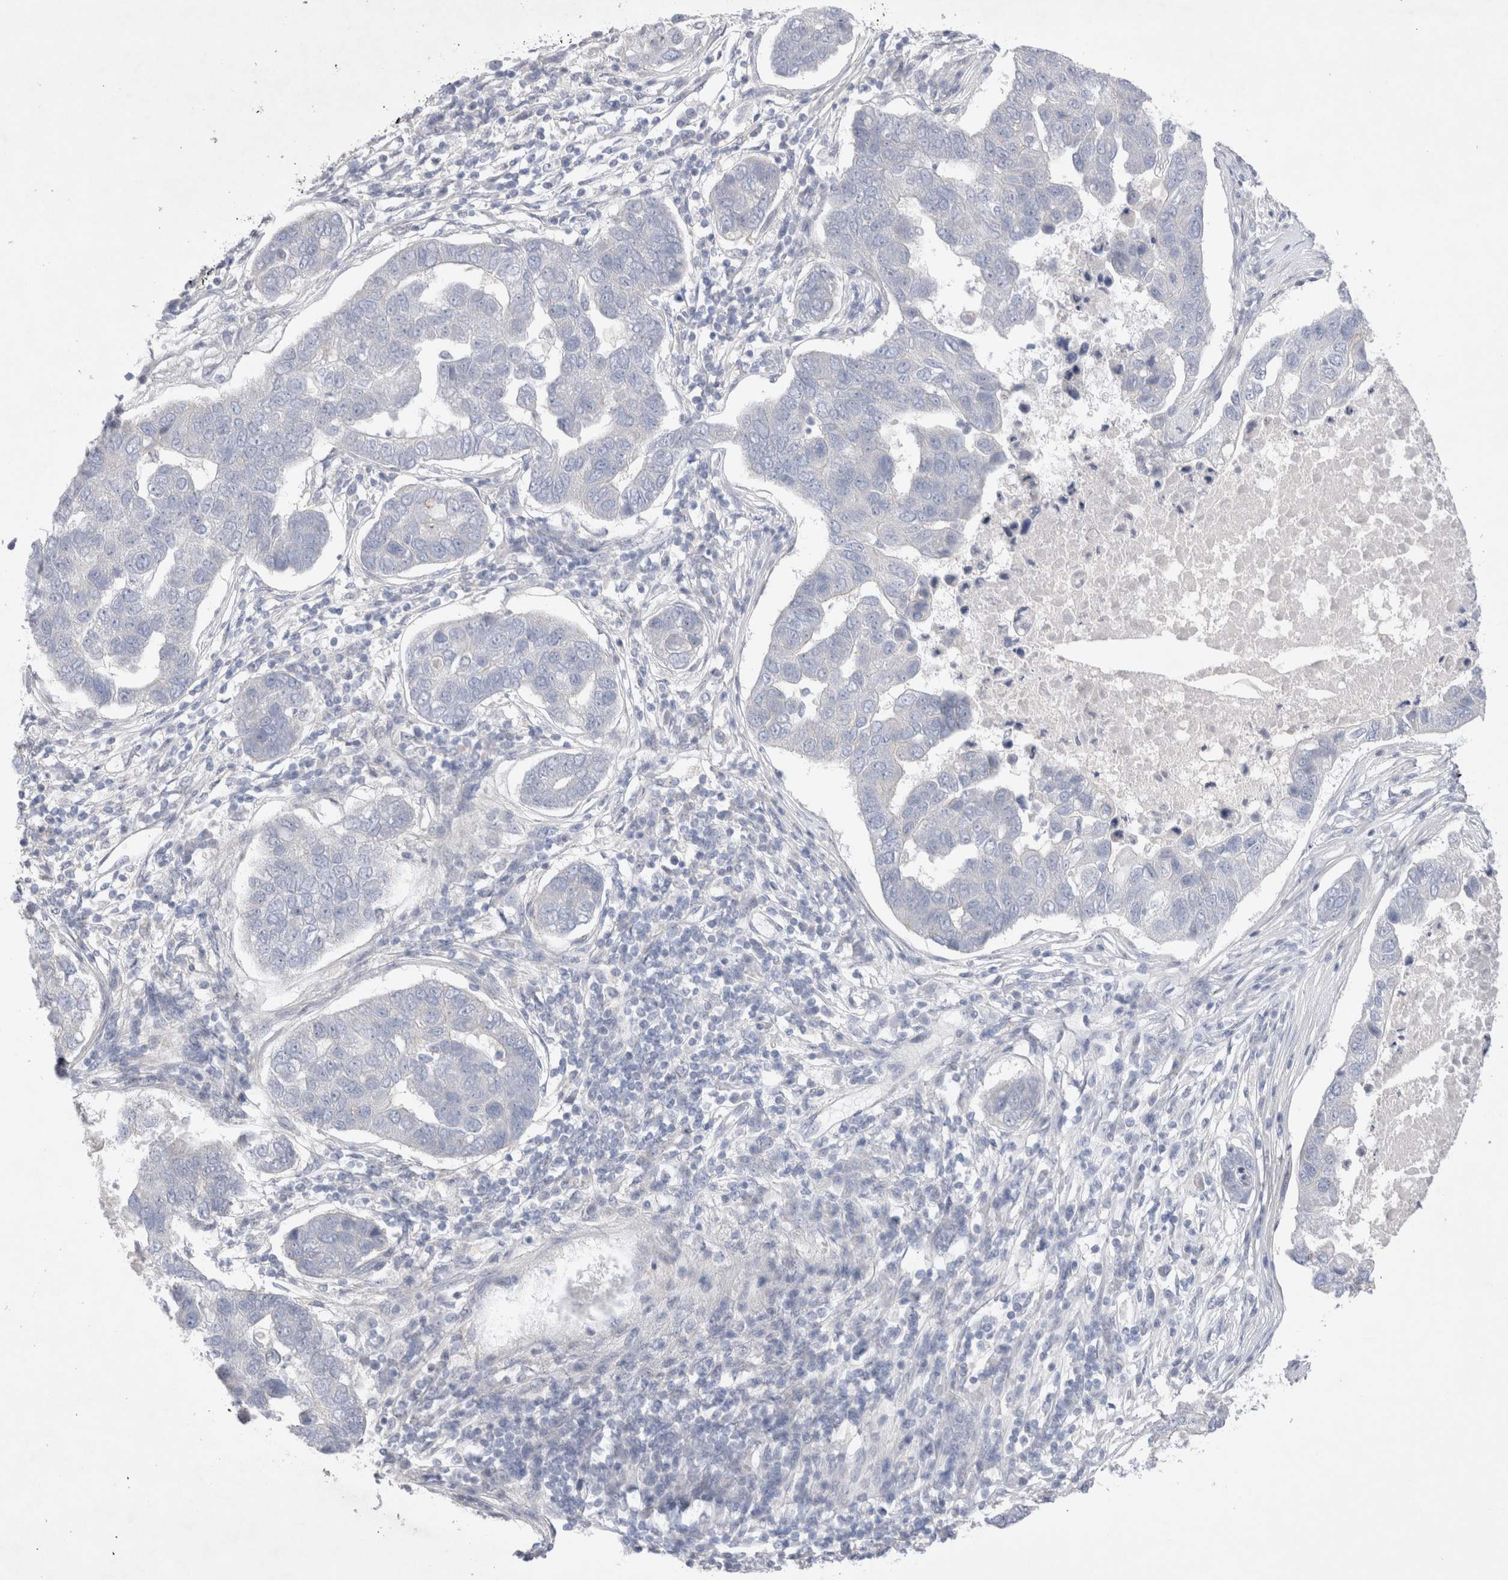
{"staining": {"intensity": "negative", "quantity": "none", "location": "none"}, "tissue": "pancreatic cancer", "cell_type": "Tumor cells", "image_type": "cancer", "snomed": [{"axis": "morphology", "description": "Adenocarcinoma, NOS"}, {"axis": "topography", "description": "Pancreas"}], "caption": "This photomicrograph is of pancreatic cancer stained with IHC to label a protein in brown with the nuclei are counter-stained blue. There is no staining in tumor cells. (DAB (3,3'-diaminobenzidine) immunohistochemistry (IHC) with hematoxylin counter stain).", "gene": "BICD2", "patient": {"sex": "female", "age": 61}}